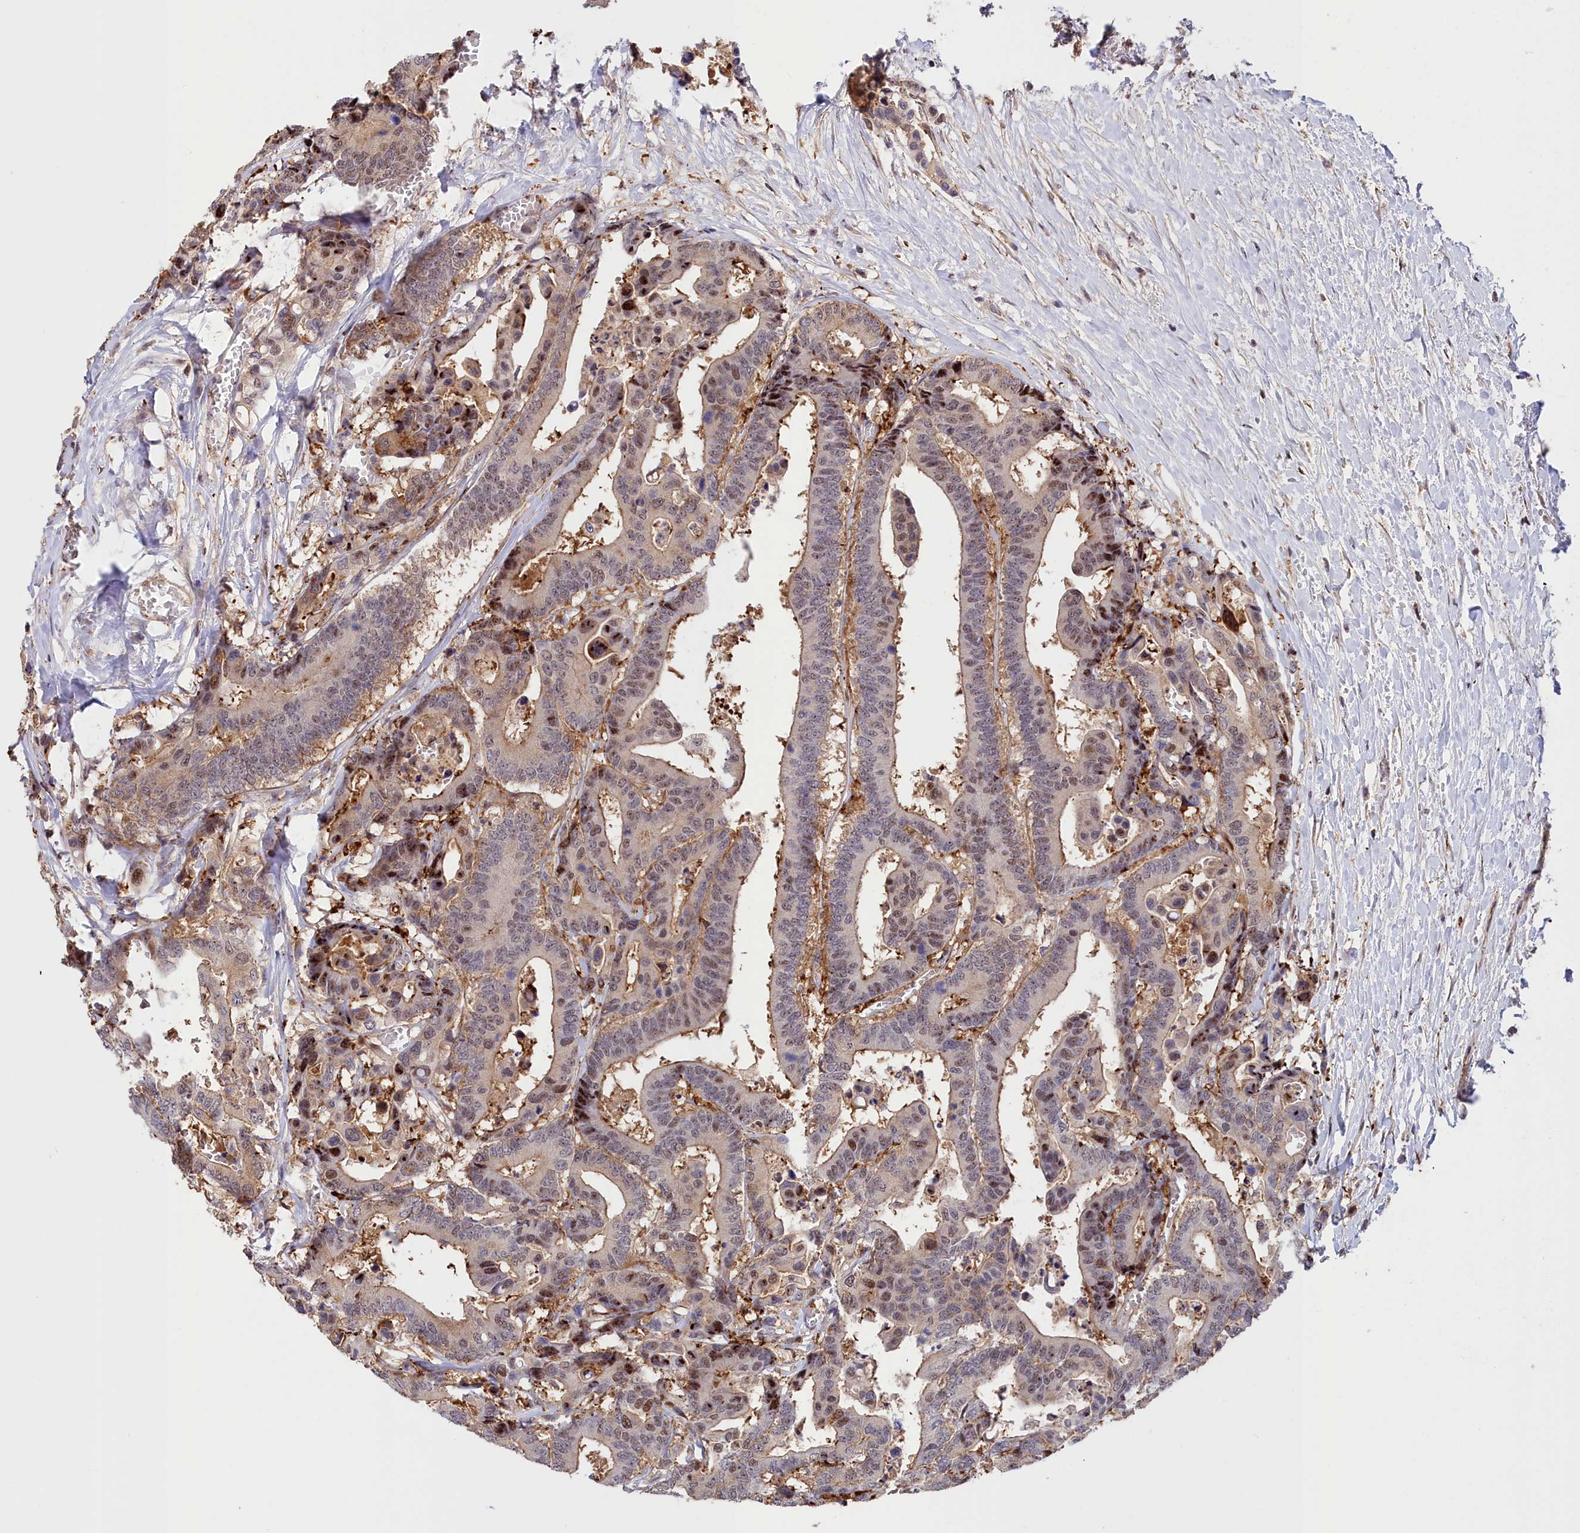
{"staining": {"intensity": "weak", "quantity": "25%-75%", "location": "cytoplasmic/membranous,nuclear"}, "tissue": "colorectal cancer", "cell_type": "Tumor cells", "image_type": "cancer", "snomed": [{"axis": "morphology", "description": "Normal tissue, NOS"}, {"axis": "morphology", "description": "Adenocarcinoma, NOS"}, {"axis": "topography", "description": "Colon"}], "caption": "High-power microscopy captured an immunohistochemistry (IHC) histopathology image of colorectal cancer, revealing weak cytoplasmic/membranous and nuclear staining in about 25%-75% of tumor cells. Ihc stains the protein of interest in brown and the nuclei are stained blue.", "gene": "NEURL4", "patient": {"sex": "male", "age": 82}}